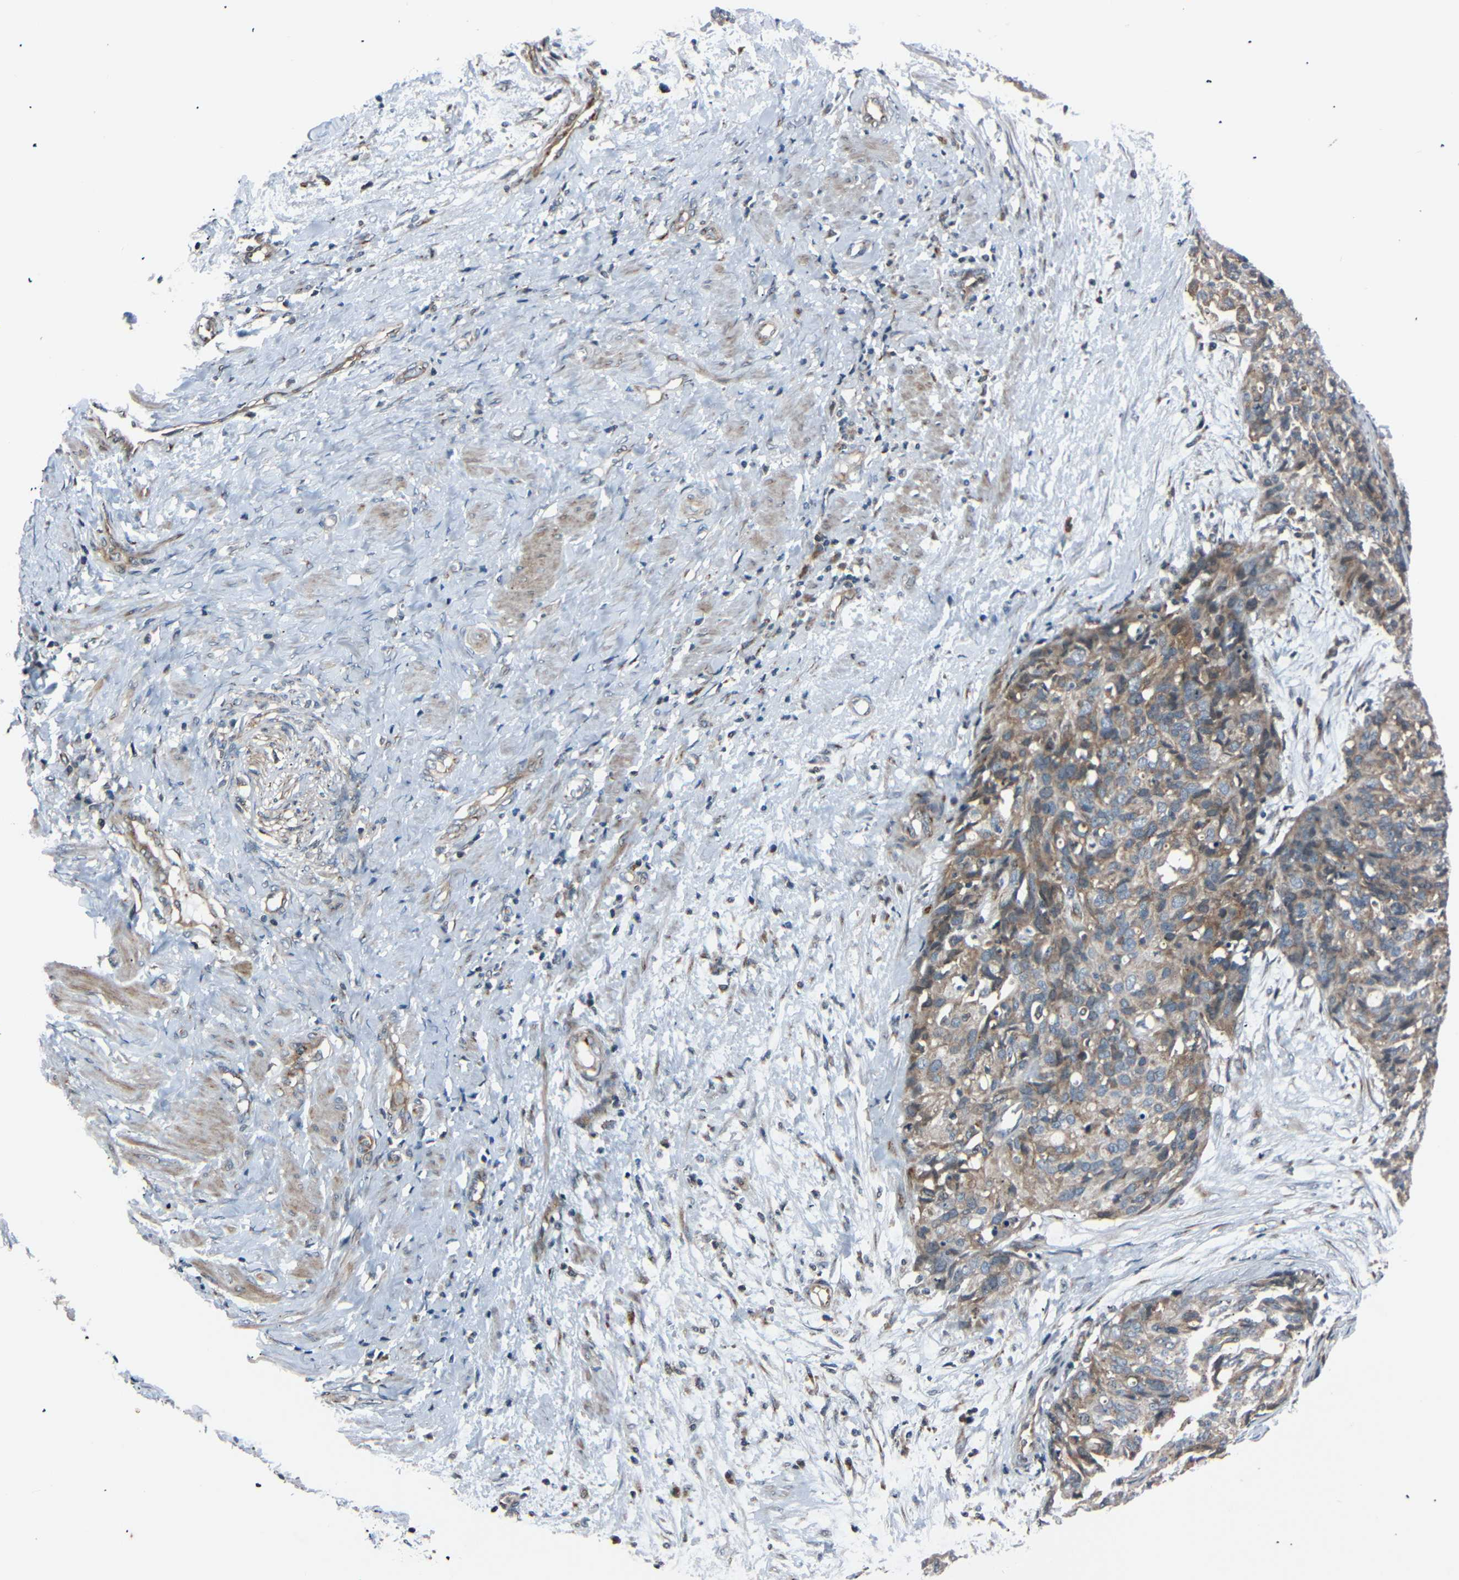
{"staining": {"intensity": "weak", "quantity": ">75%", "location": "cytoplasmic/membranous"}, "tissue": "ovarian cancer", "cell_type": "Tumor cells", "image_type": "cancer", "snomed": [{"axis": "morphology", "description": "Carcinoma, endometroid"}, {"axis": "topography", "description": "Ovary"}], "caption": "Protein expression analysis of human endometroid carcinoma (ovarian) reveals weak cytoplasmic/membranous expression in about >75% of tumor cells.", "gene": "AKAP9", "patient": {"sex": "female", "age": 60}}